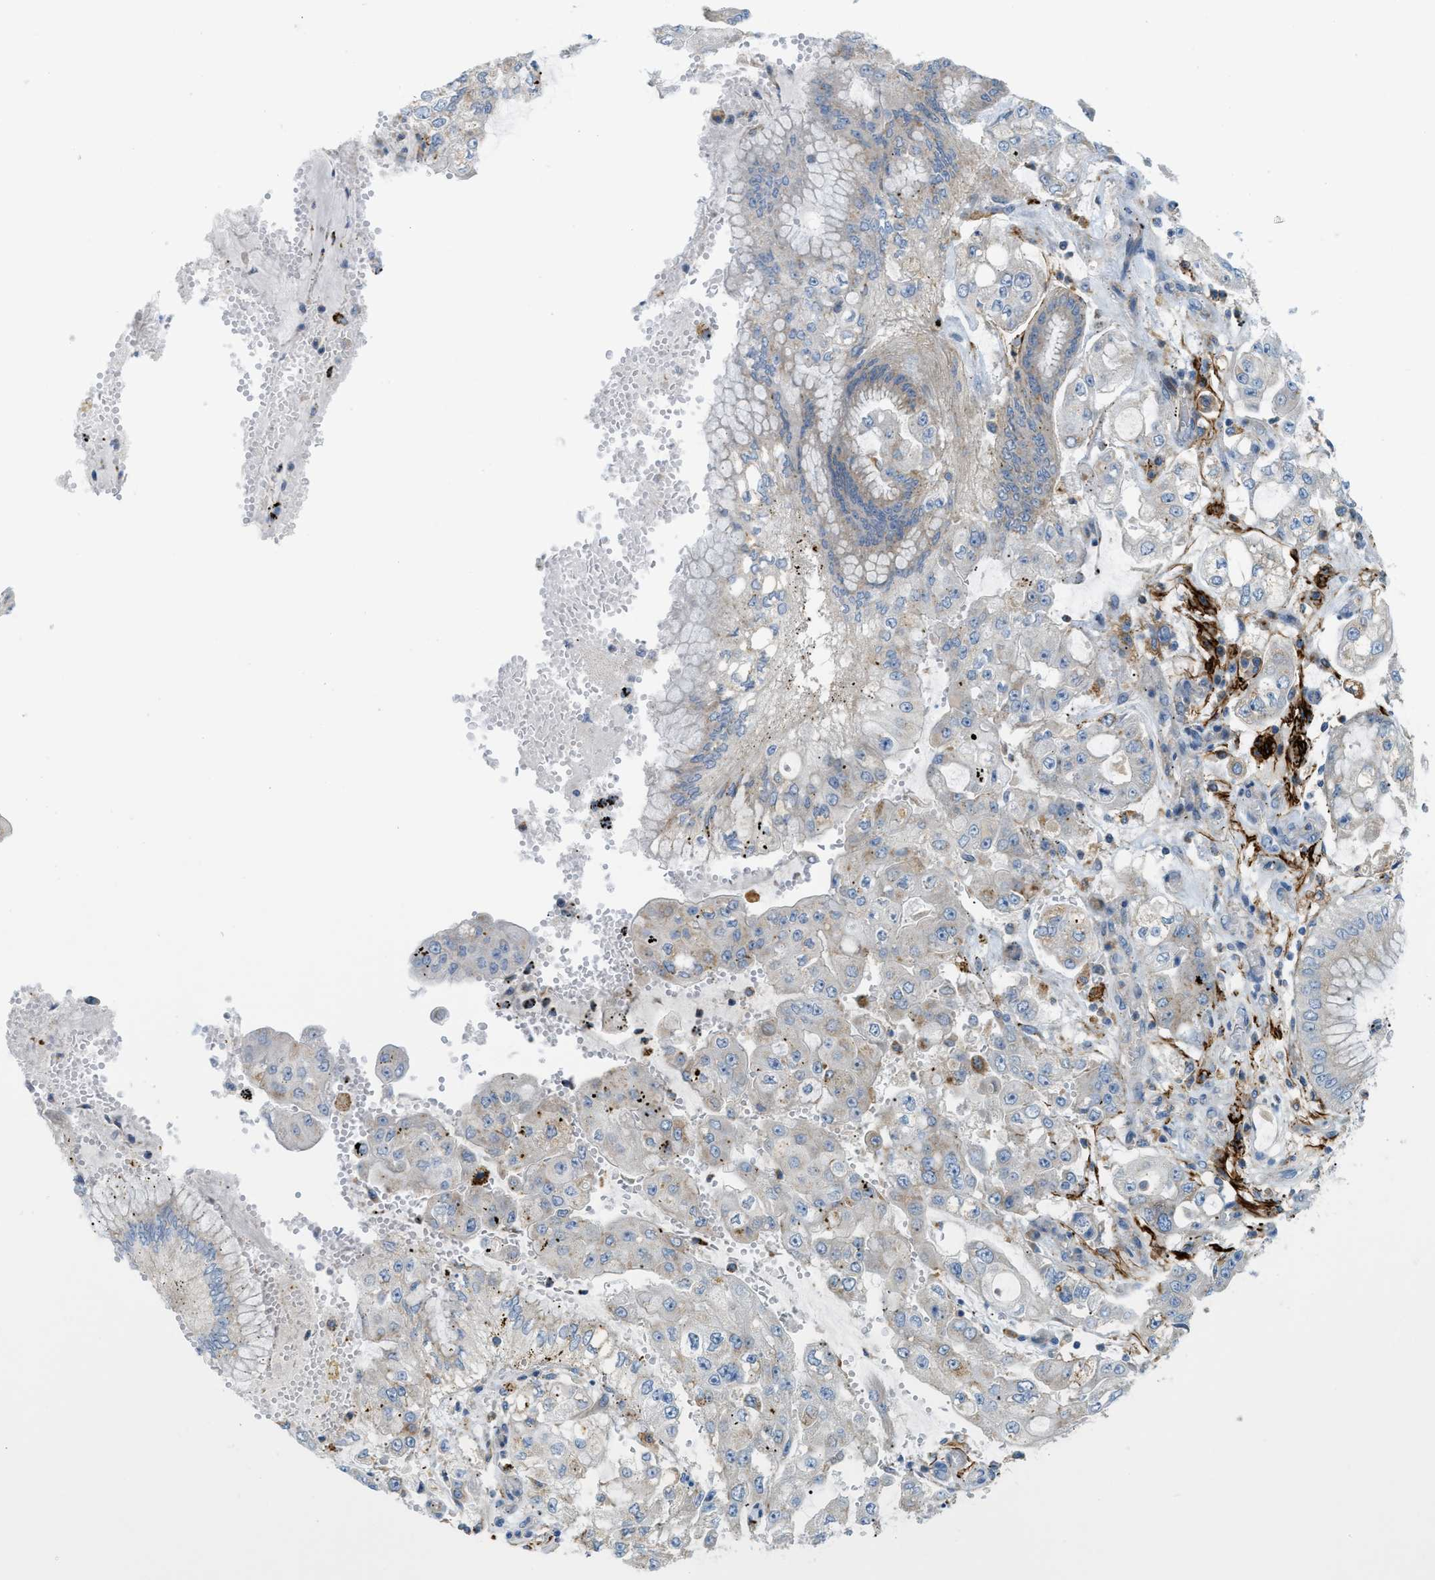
{"staining": {"intensity": "weak", "quantity": "<25%", "location": "cytoplasmic/membranous"}, "tissue": "stomach cancer", "cell_type": "Tumor cells", "image_type": "cancer", "snomed": [{"axis": "morphology", "description": "Adenocarcinoma, NOS"}, {"axis": "topography", "description": "Stomach"}], "caption": "This is an immunohistochemistry photomicrograph of stomach adenocarcinoma. There is no expression in tumor cells.", "gene": "LMBRD1", "patient": {"sex": "male", "age": 76}}